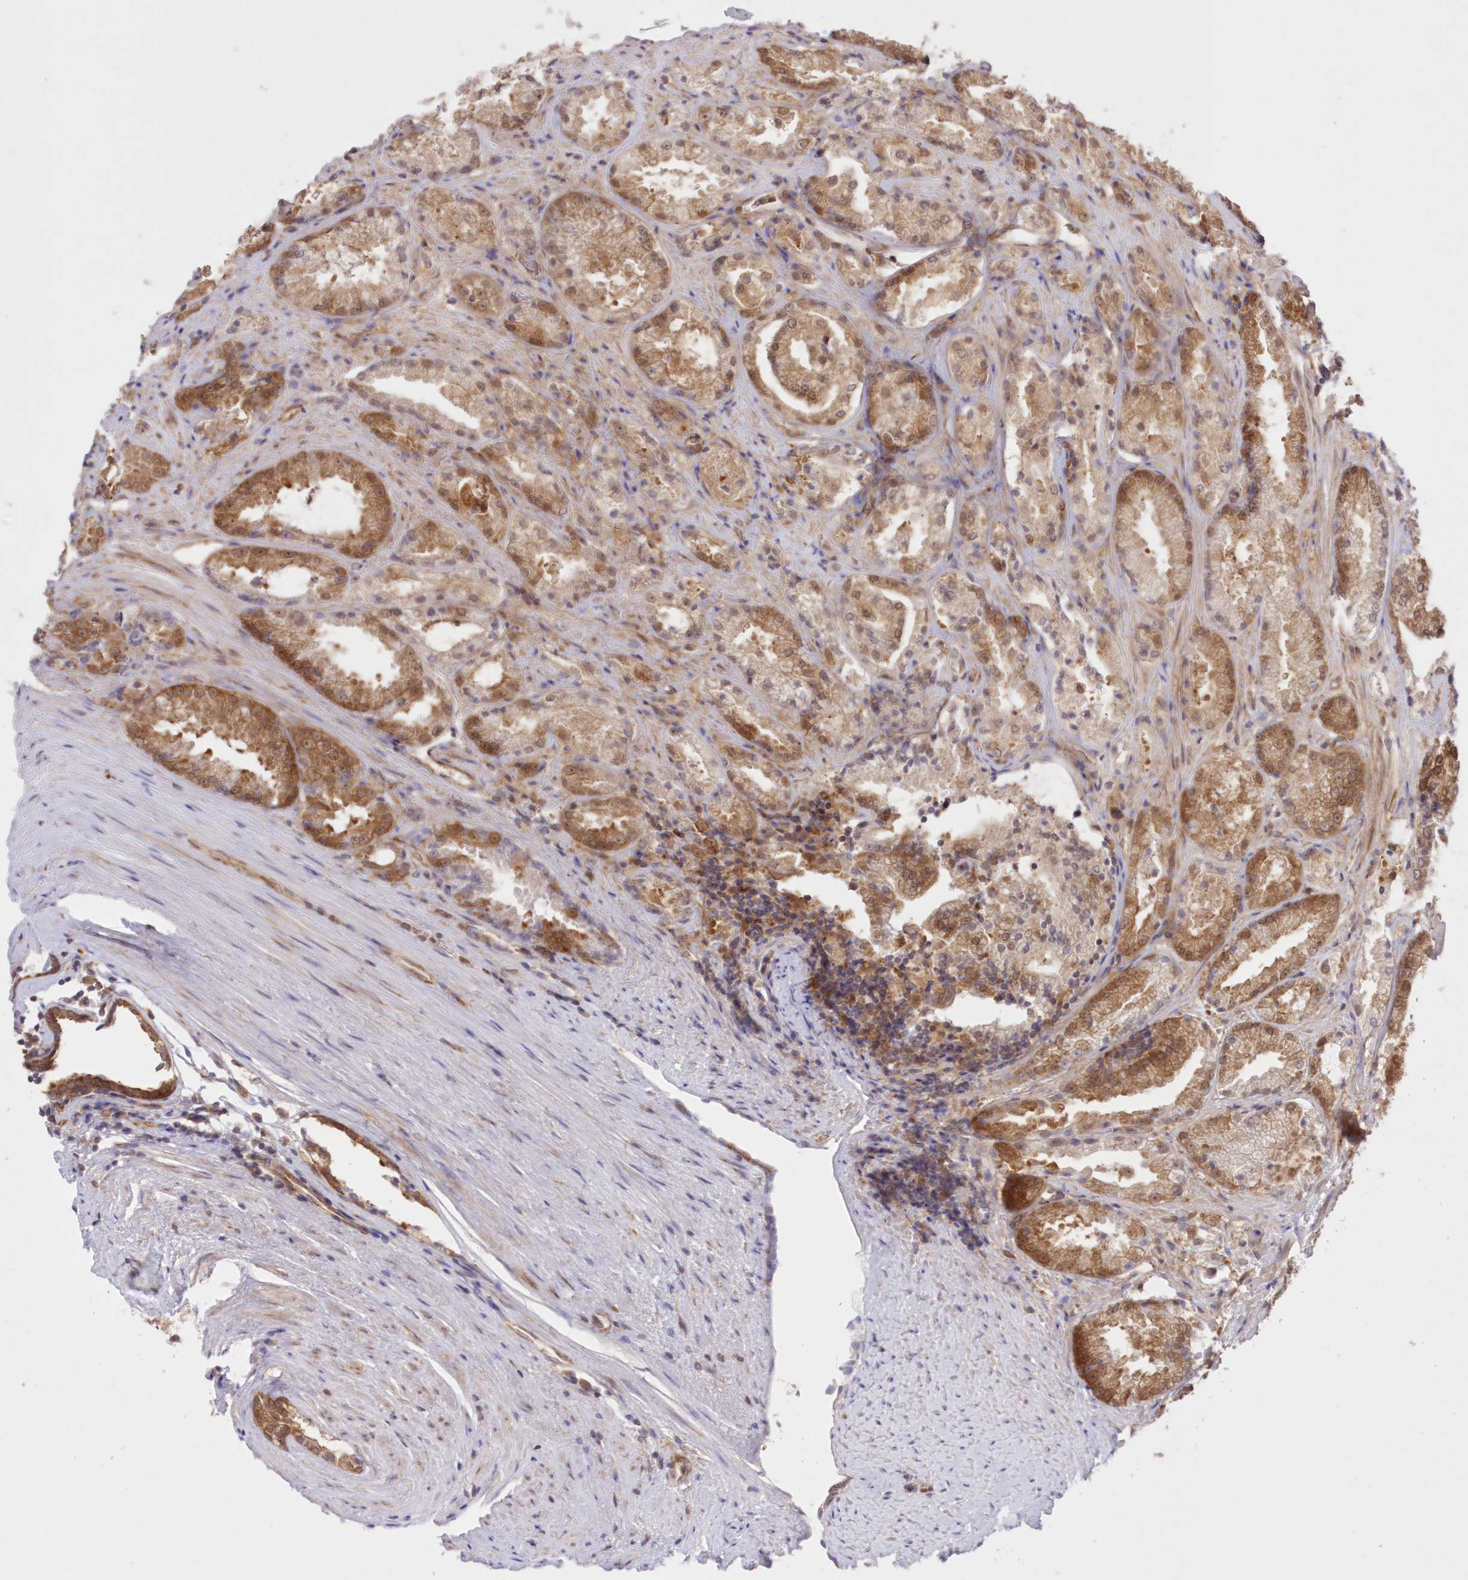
{"staining": {"intensity": "moderate", "quantity": ">75%", "location": "cytoplasmic/membranous"}, "tissue": "prostate cancer", "cell_type": "Tumor cells", "image_type": "cancer", "snomed": [{"axis": "morphology", "description": "Adenocarcinoma, High grade"}, {"axis": "topography", "description": "Prostate"}], "caption": "This photomicrograph reveals prostate adenocarcinoma (high-grade) stained with immunohistochemistry to label a protein in brown. The cytoplasmic/membranous of tumor cells show moderate positivity for the protein. Nuclei are counter-stained blue.", "gene": "RNPEP", "patient": {"sex": "male", "age": 73}}